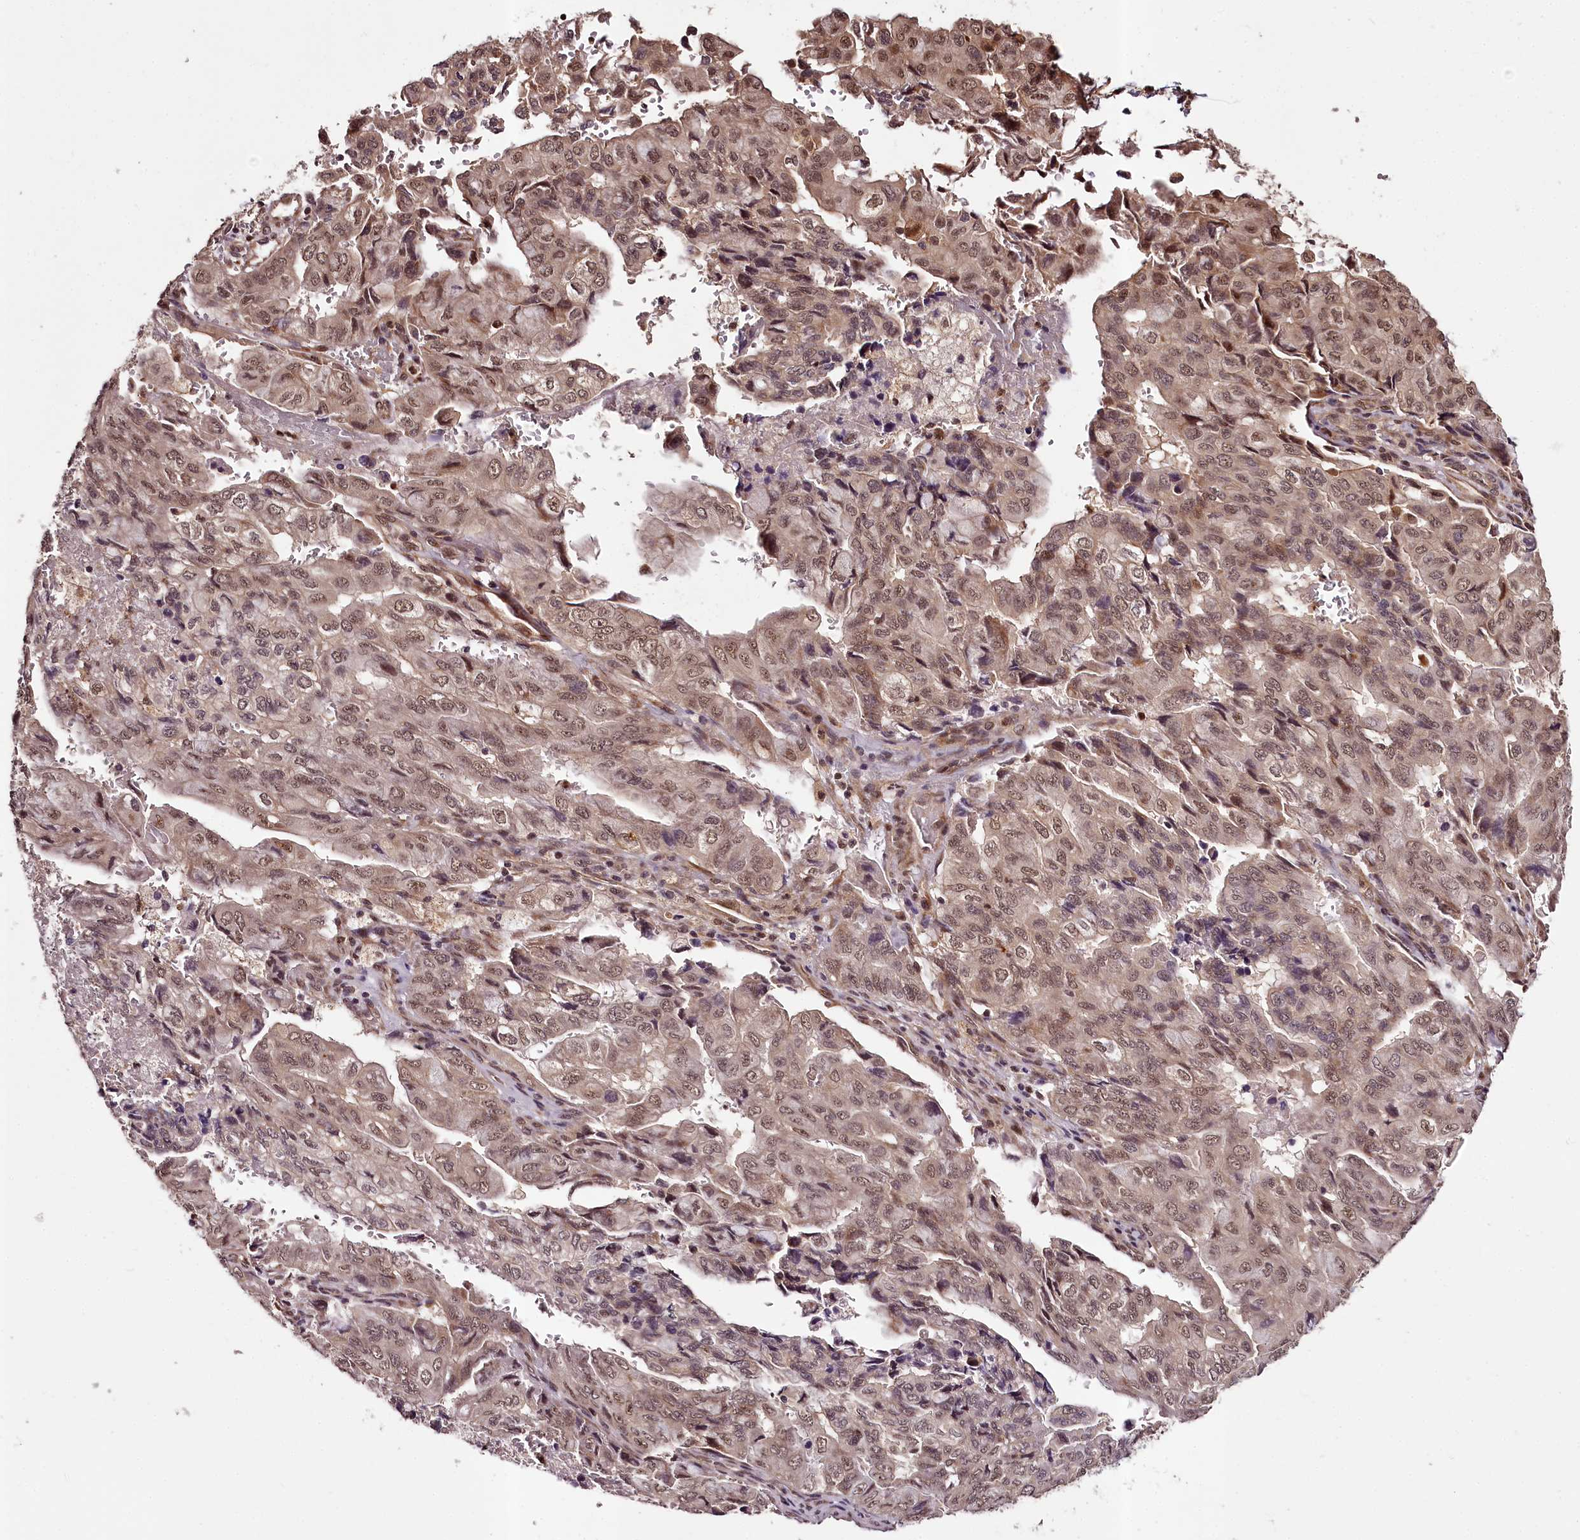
{"staining": {"intensity": "moderate", "quantity": ">75%", "location": "cytoplasmic/membranous,nuclear"}, "tissue": "pancreatic cancer", "cell_type": "Tumor cells", "image_type": "cancer", "snomed": [{"axis": "morphology", "description": "Adenocarcinoma, NOS"}, {"axis": "topography", "description": "Pancreas"}], "caption": "Protein staining by immunohistochemistry (IHC) displays moderate cytoplasmic/membranous and nuclear positivity in about >75% of tumor cells in pancreatic cancer.", "gene": "MAML3", "patient": {"sex": "male", "age": 59}}